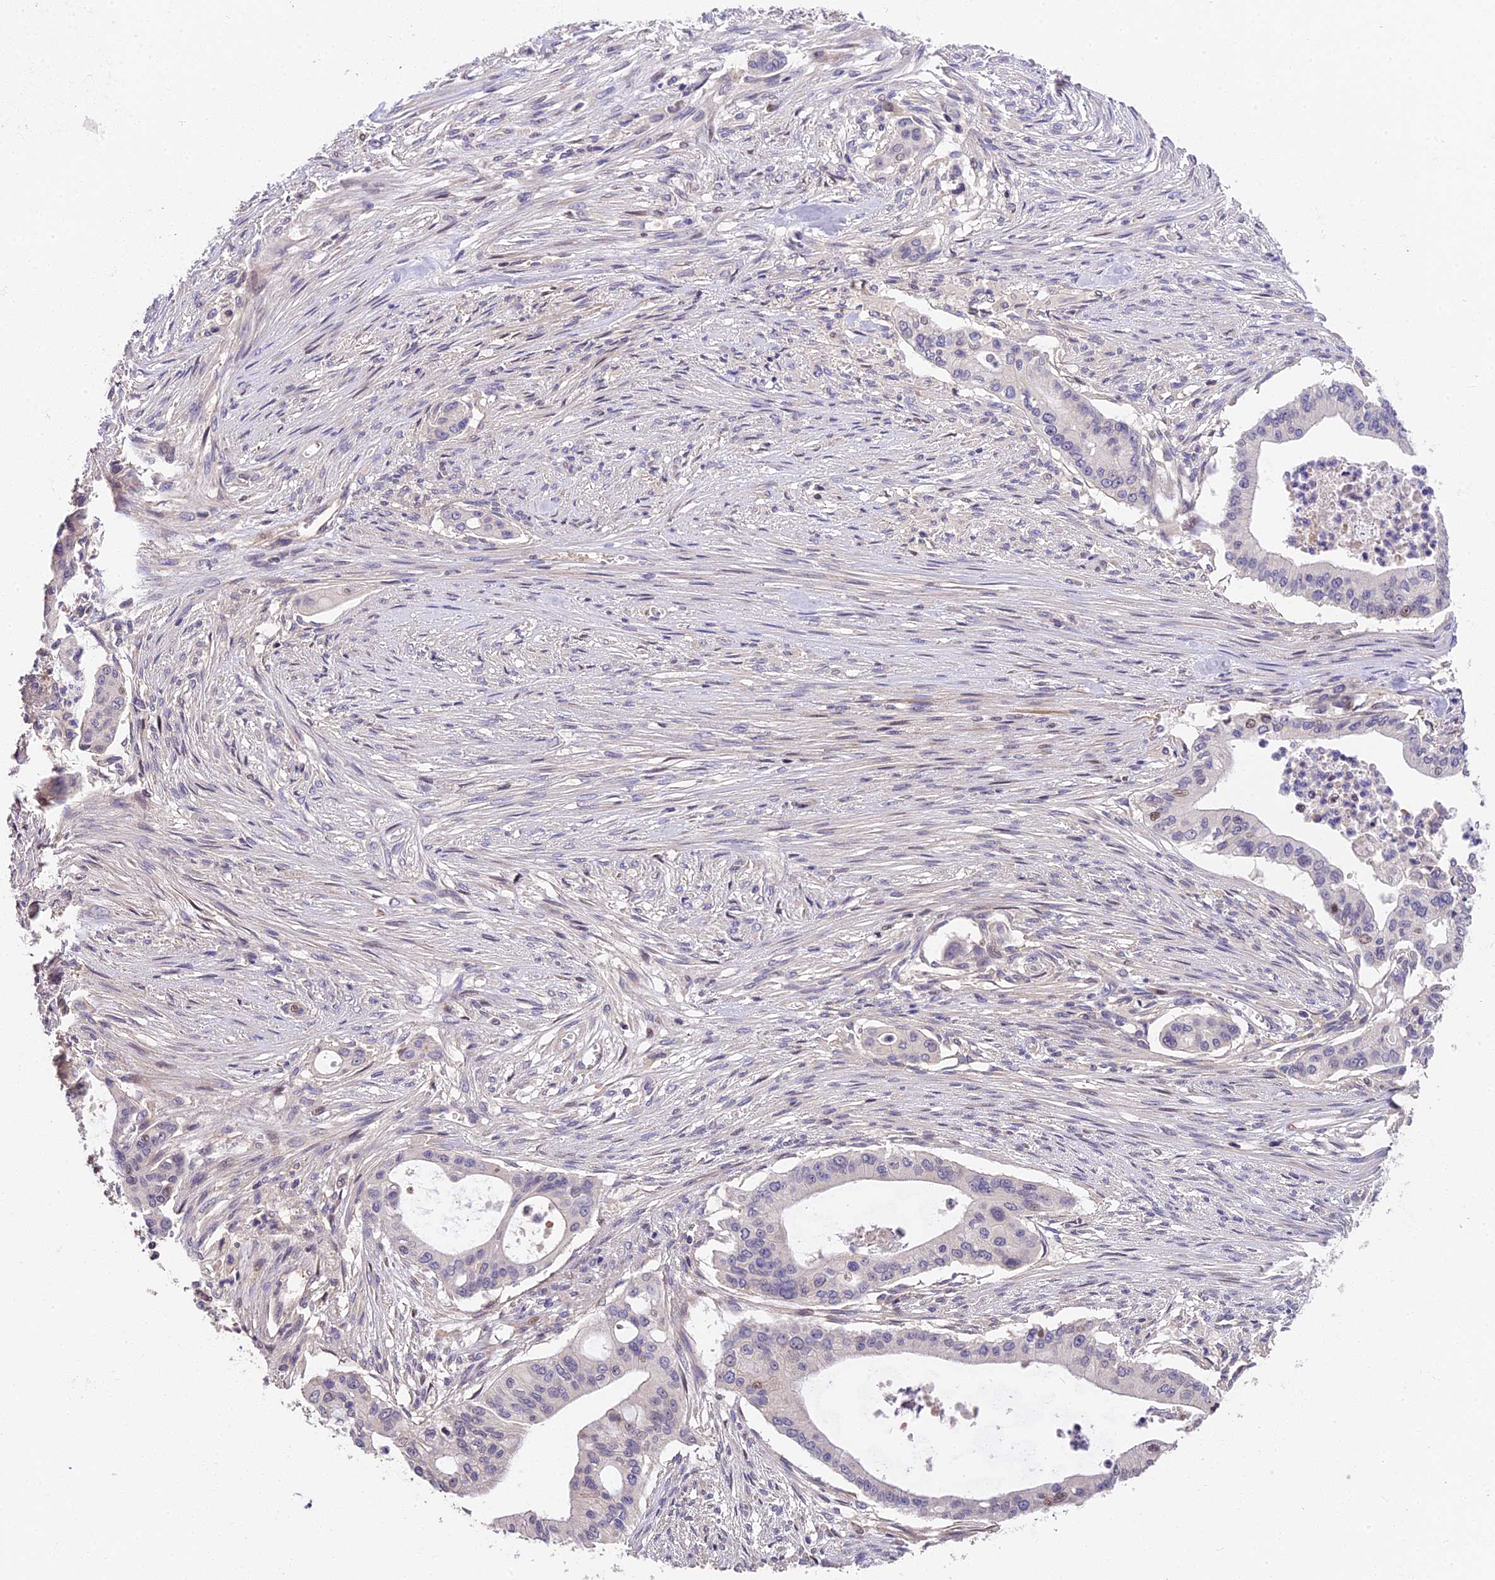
{"staining": {"intensity": "negative", "quantity": "none", "location": "none"}, "tissue": "pancreatic cancer", "cell_type": "Tumor cells", "image_type": "cancer", "snomed": [{"axis": "morphology", "description": "Adenocarcinoma, NOS"}, {"axis": "topography", "description": "Pancreas"}], "caption": "A high-resolution photomicrograph shows immunohistochemistry staining of adenocarcinoma (pancreatic), which demonstrates no significant positivity in tumor cells.", "gene": "ARHGAP17", "patient": {"sex": "male", "age": 46}}